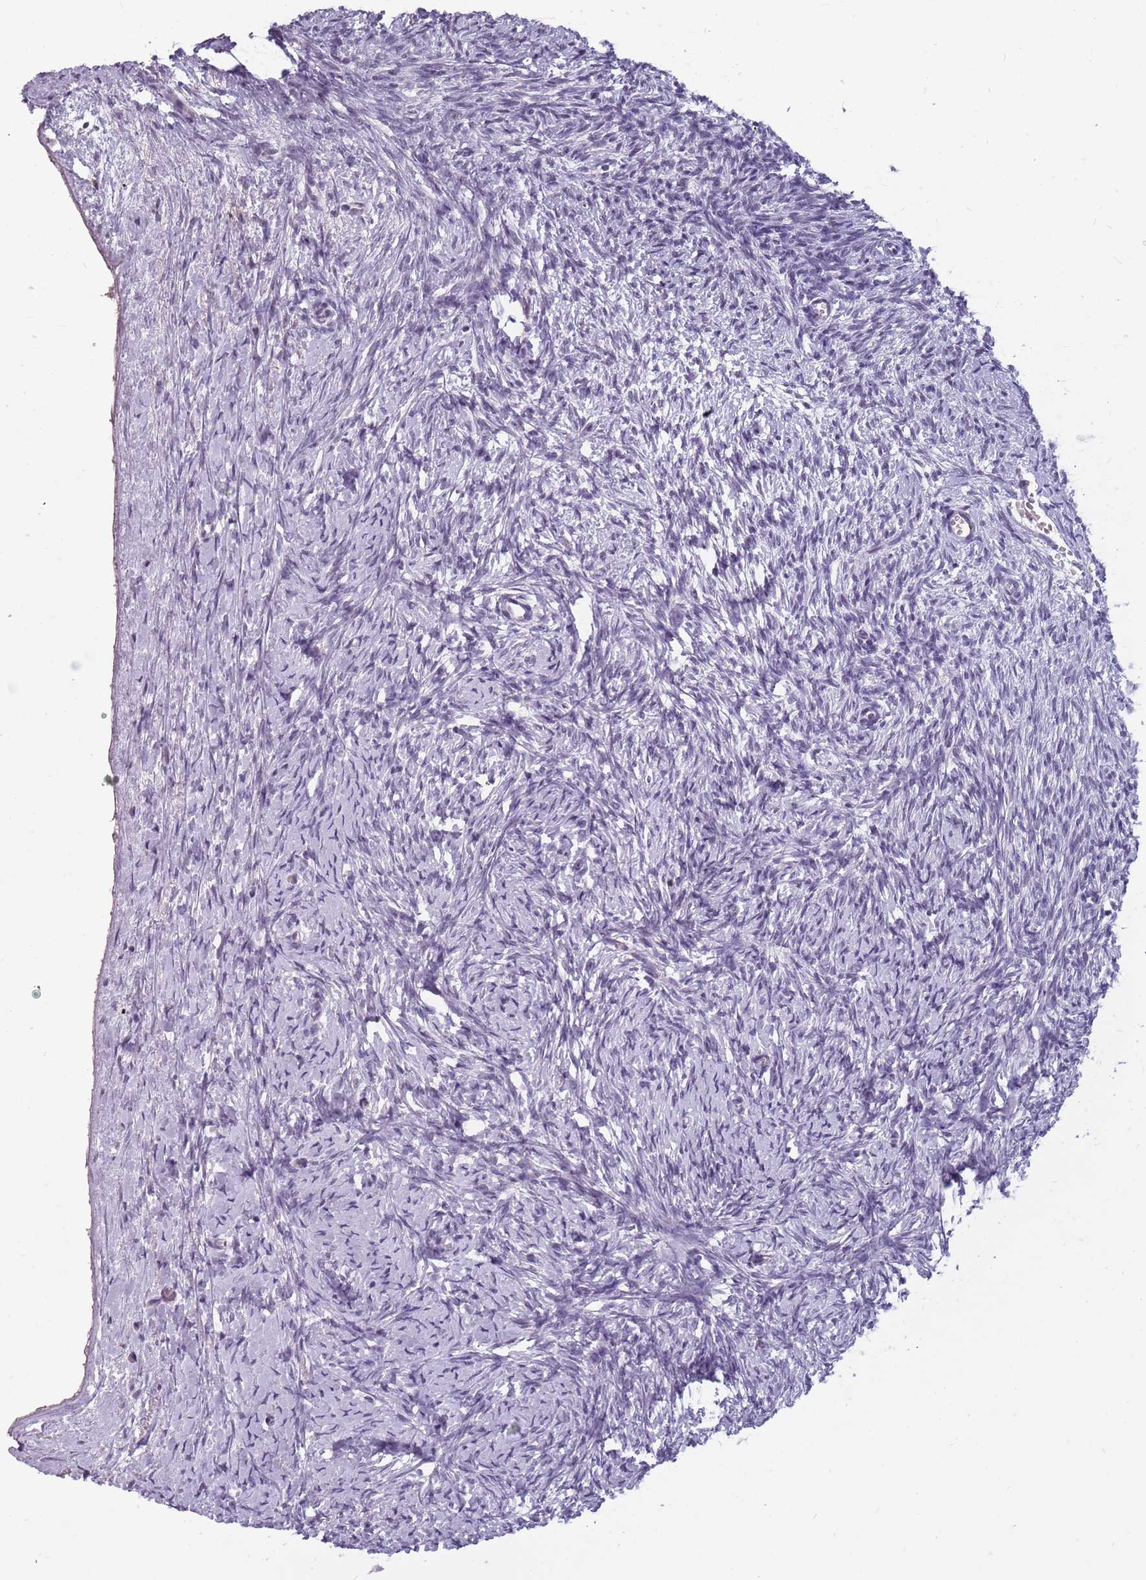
{"staining": {"intensity": "negative", "quantity": "none", "location": "none"}, "tissue": "ovary", "cell_type": "Ovarian stroma cells", "image_type": "normal", "snomed": [{"axis": "morphology", "description": "Normal tissue, NOS"}, {"axis": "morphology", "description": "Developmental malformation"}, {"axis": "topography", "description": "Ovary"}], "caption": "DAB immunohistochemical staining of benign human ovary demonstrates no significant expression in ovarian stroma cells.", "gene": "NEK6", "patient": {"sex": "female", "age": 39}}